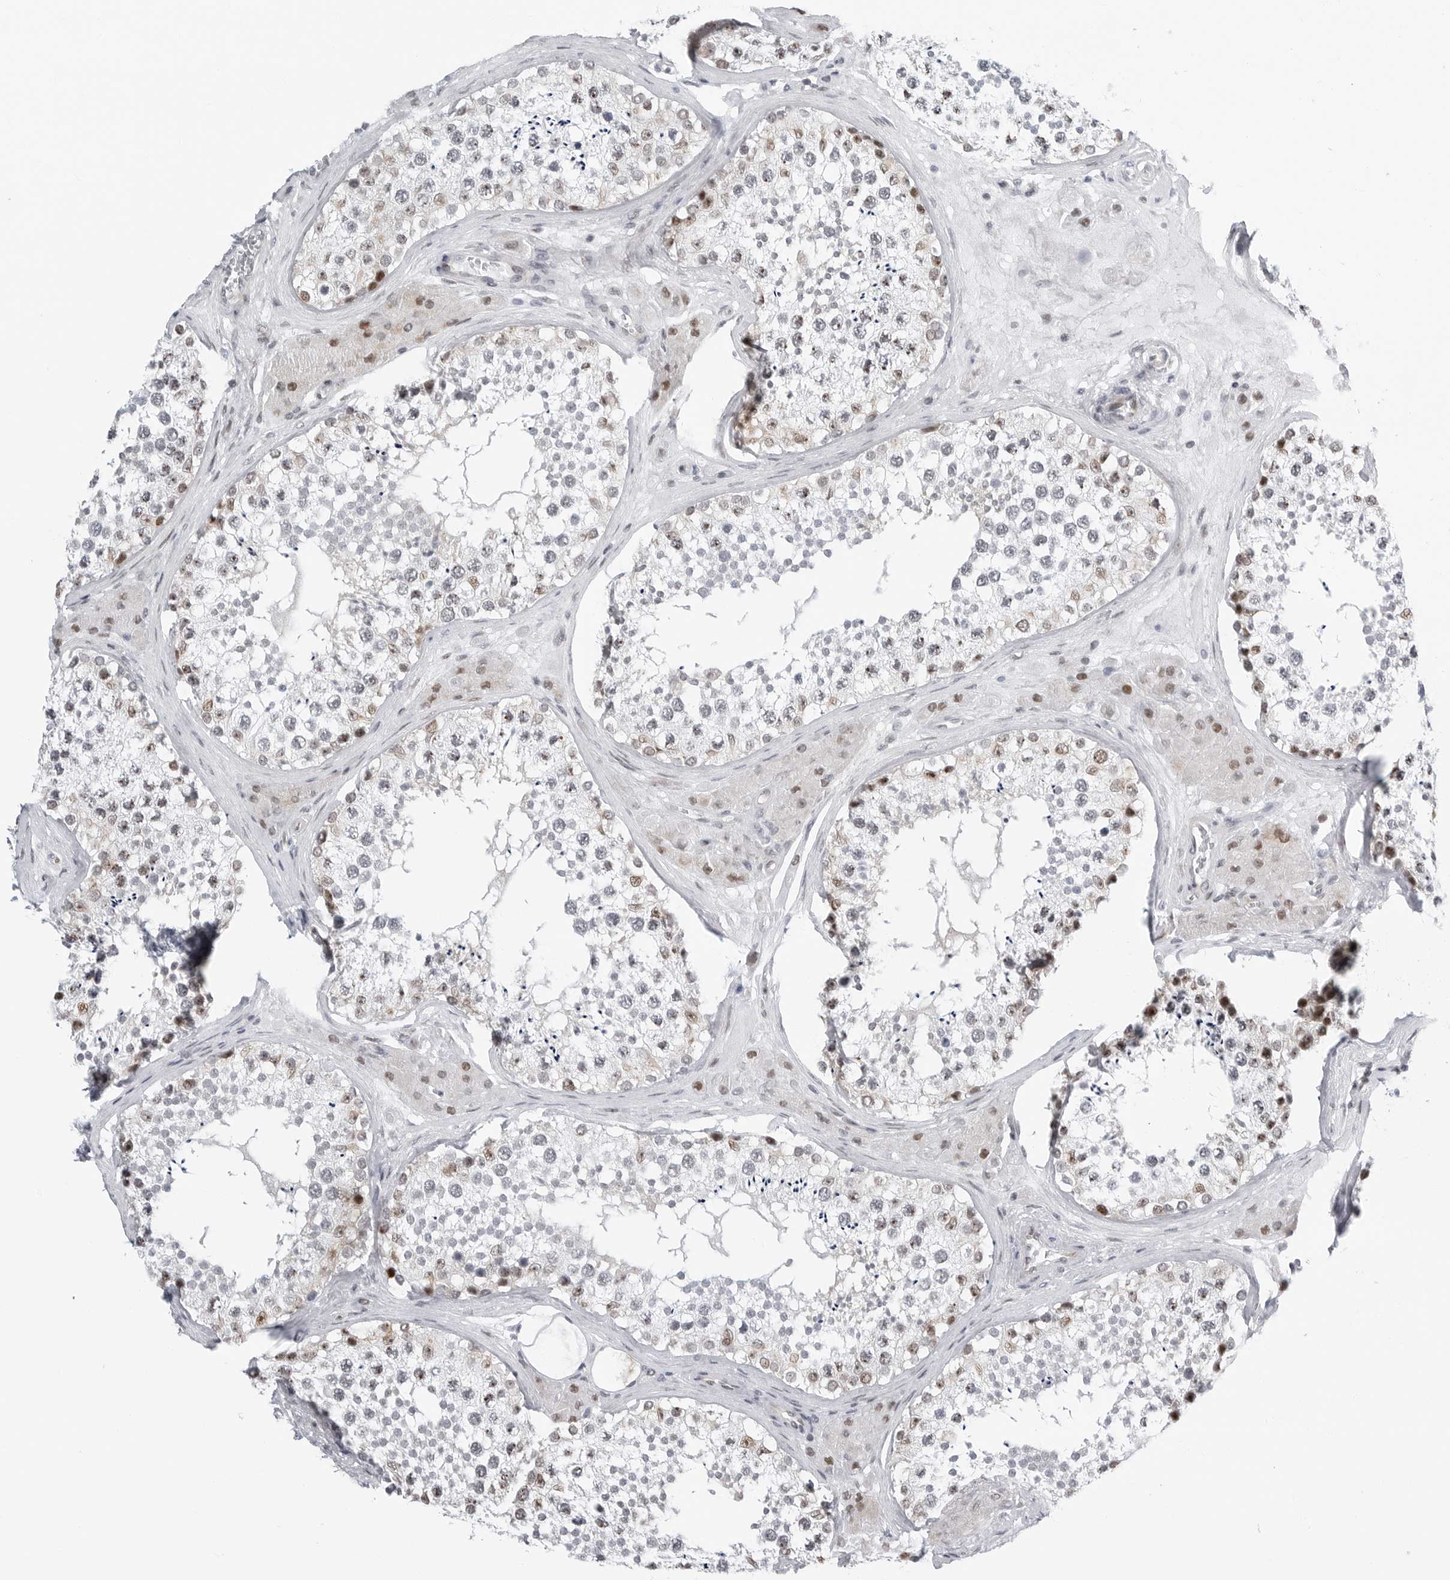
{"staining": {"intensity": "weak", "quantity": "<25%", "location": "nuclear"}, "tissue": "testis", "cell_type": "Cells in seminiferous ducts", "image_type": "normal", "snomed": [{"axis": "morphology", "description": "Normal tissue, NOS"}, {"axis": "topography", "description": "Testis"}], "caption": "IHC histopathology image of normal human testis stained for a protein (brown), which demonstrates no staining in cells in seminiferous ducts.", "gene": "FAM135B", "patient": {"sex": "male", "age": 46}}